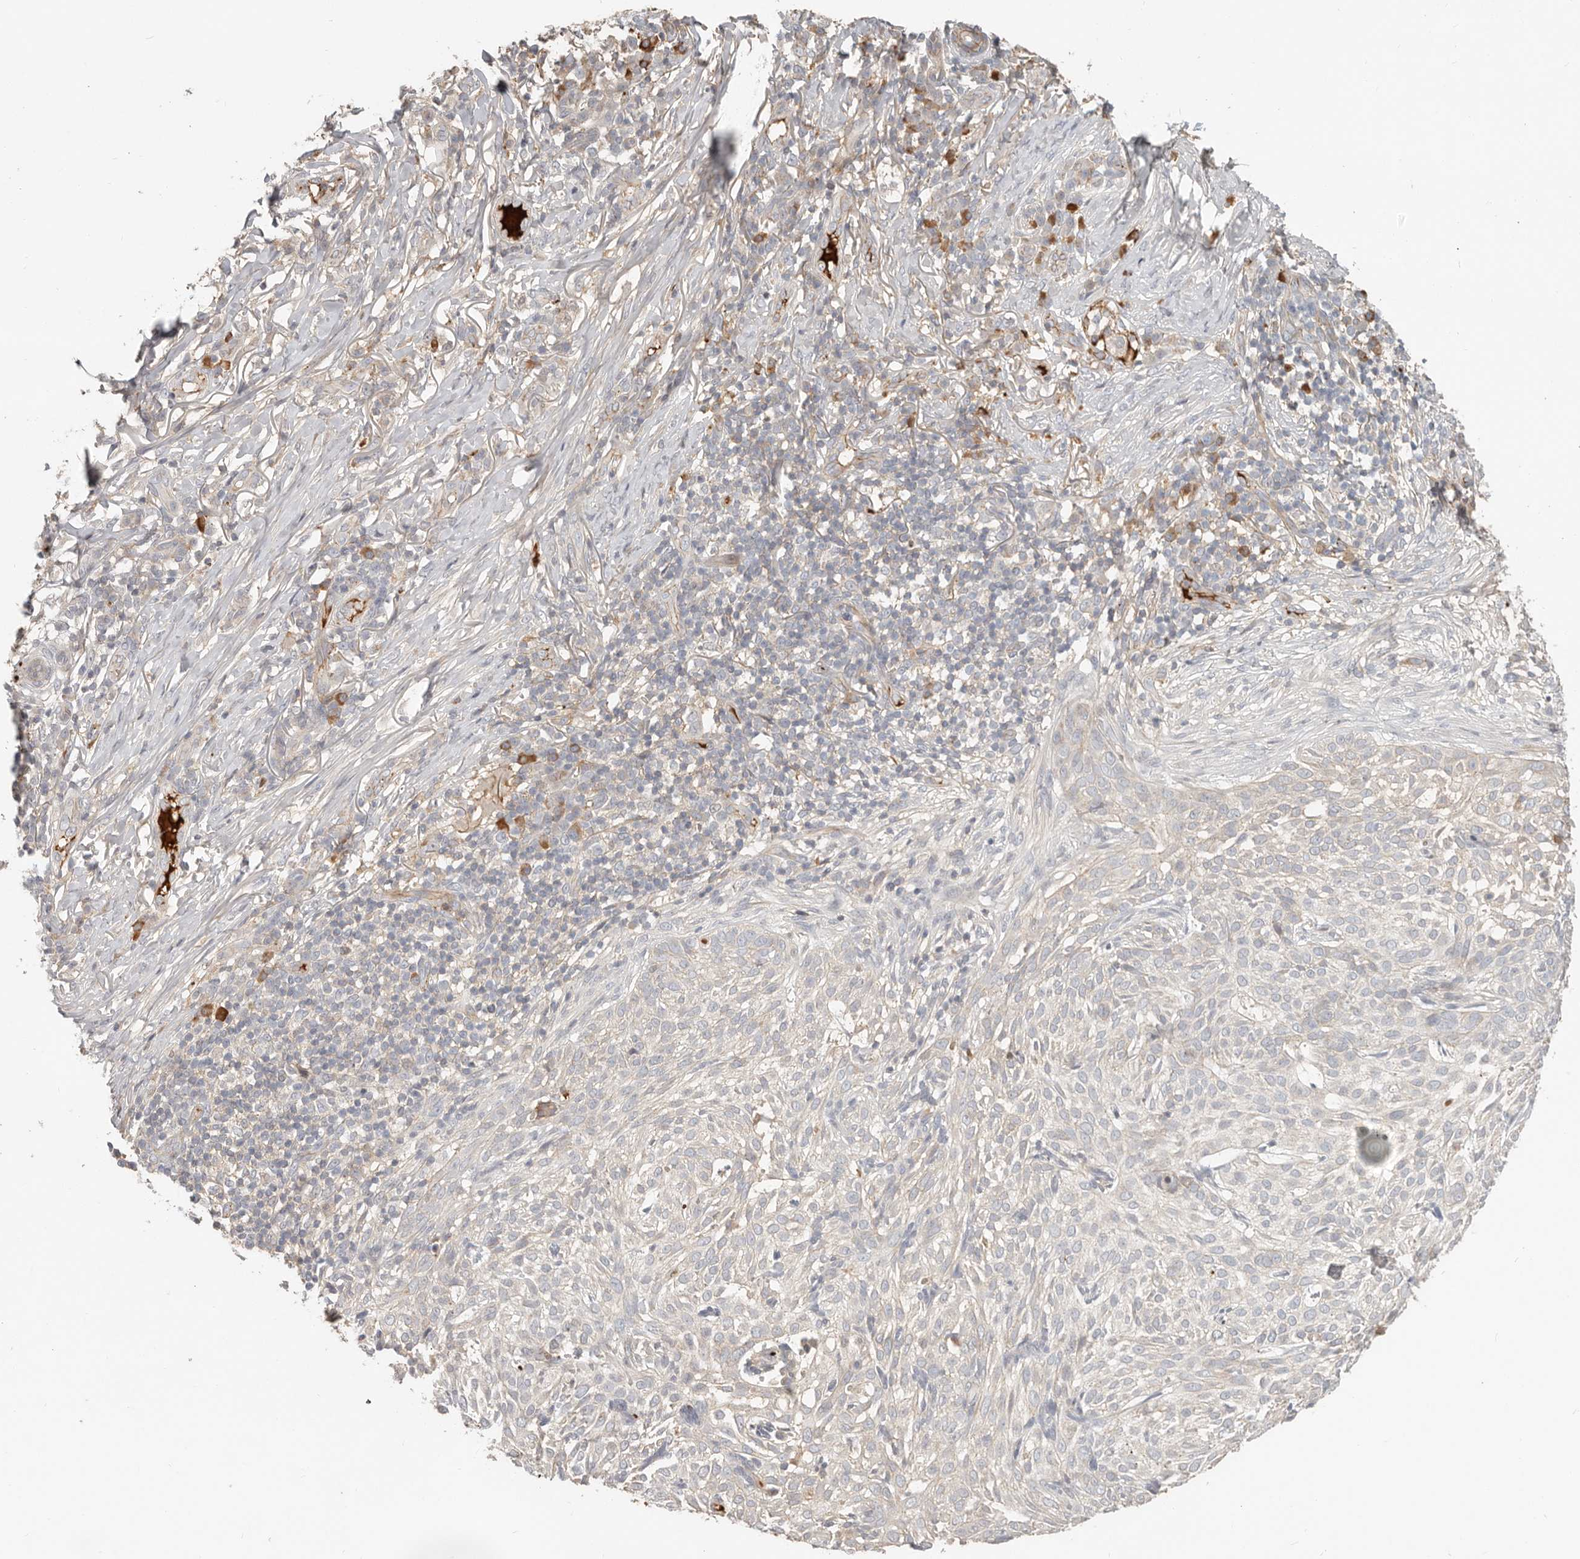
{"staining": {"intensity": "negative", "quantity": "none", "location": "none"}, "tissue": "skin cancer", "cell_type": "Tumor cells", "image_type": "cancer", "snomed": [{"axis": "morphology", "description": "Basal cell carcinoma"}, {"axis": "topography", "description": "Skin"}], "caption": "Immunohistochemical staining of skin basal cell carcinoma displays no significant positivity in tumor cells. (Stains: DAB (3,3'-diaminobenzidine) IHC with hematoxylin counter stain, Microscopy: brightfield microscopy at high magnification).", "gene": "MTFR2", "patient": {"sex": "female", "age": 64}}